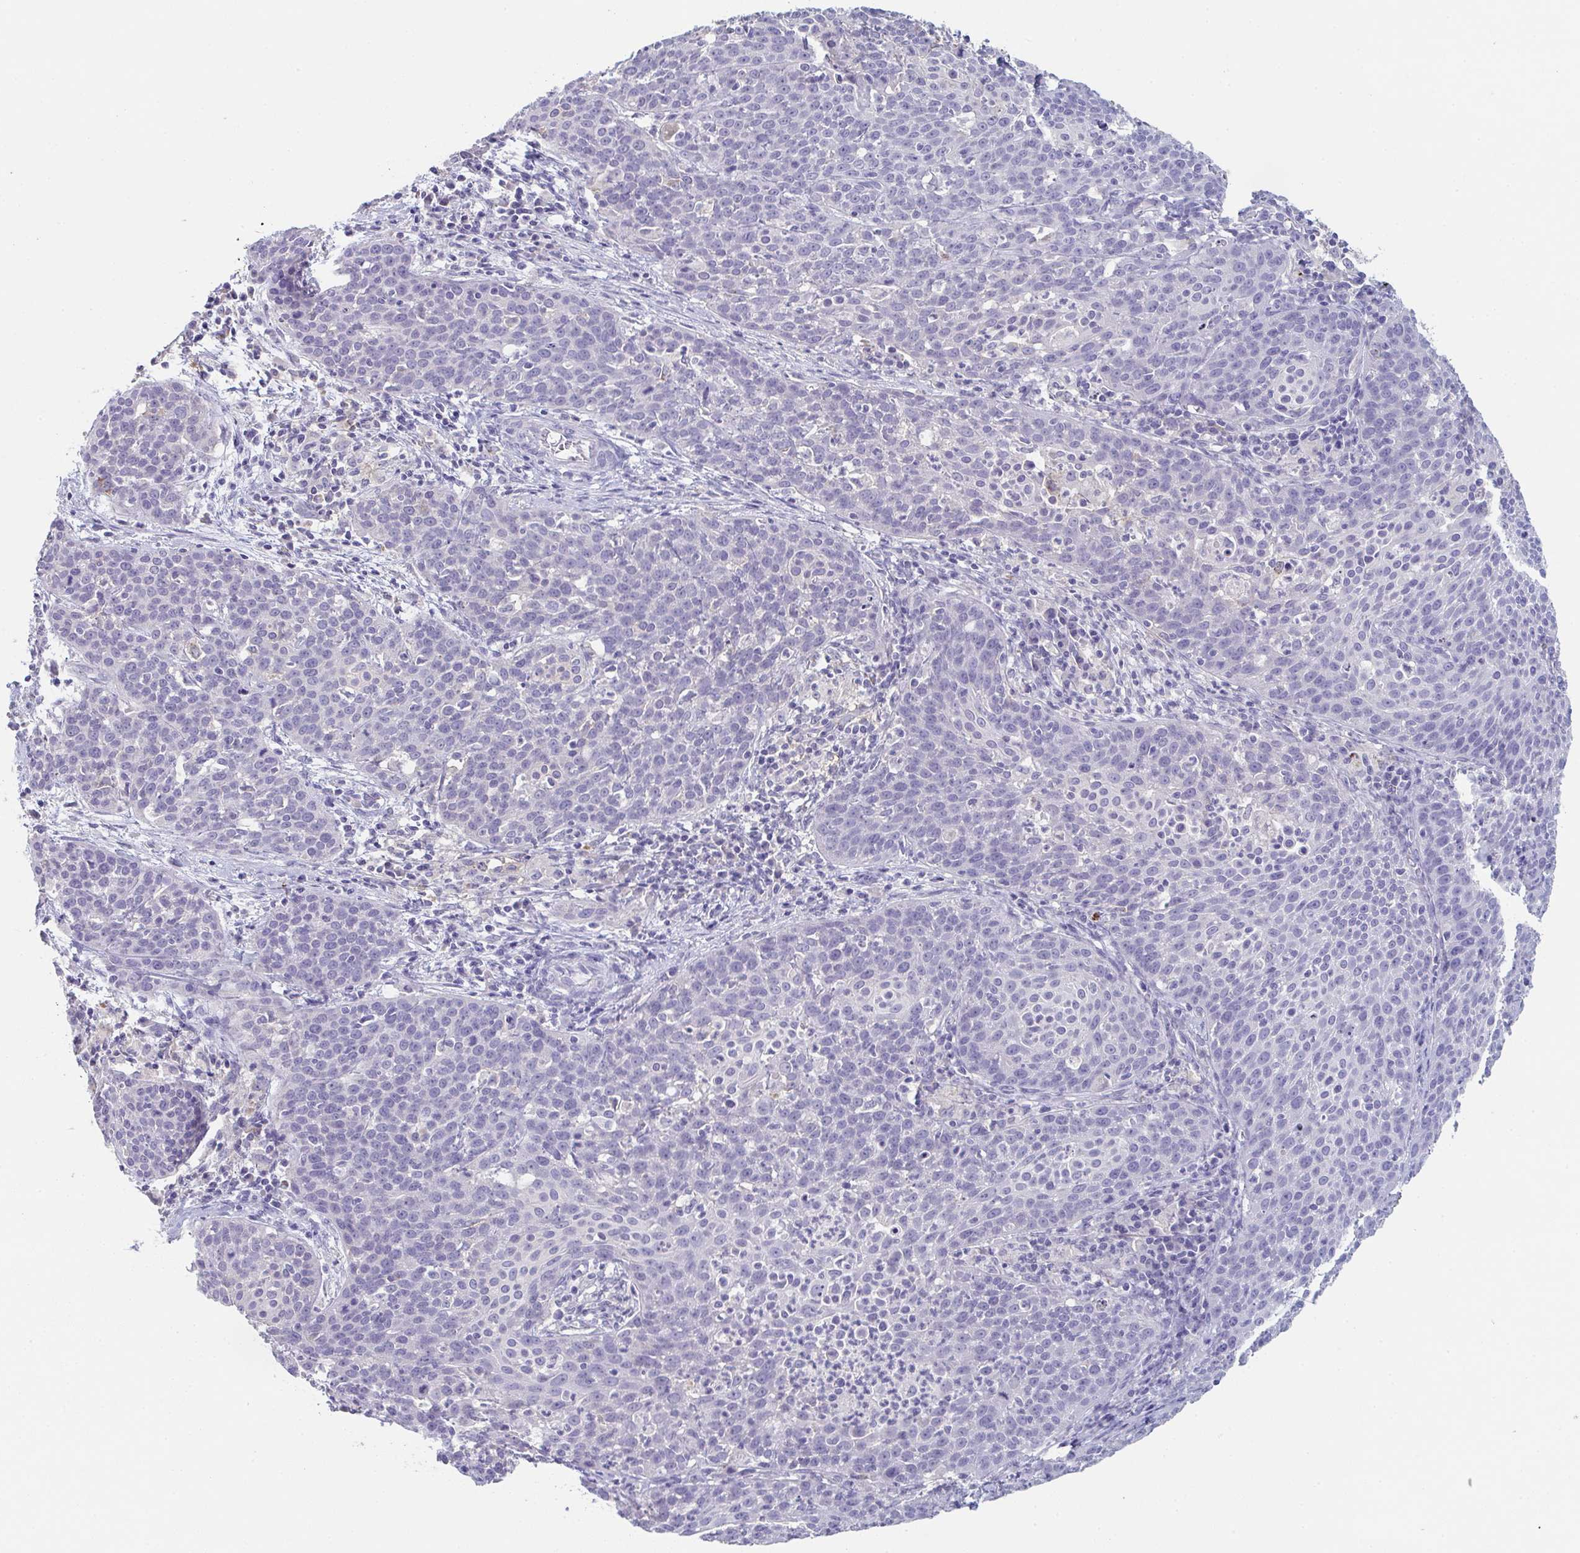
{"staining": {"intensity": "negative", "quantity": "none", "location": "none"}, "tissue": "cervical cancer", "cell_type": "Tumor cells", "image_type": "cancer", "snomed": [{"axis": "morphology", "description": "Squamous cell carcinoma, NOS"}, {"axis": "topography", "description": "Cervix"}], "caption": "Cervical cancer was stained to show a protein in brown. There is no significant positivity in tumor cells.", "gene": "ADAM21", "patient": {"sex": "female", "age": 38}}